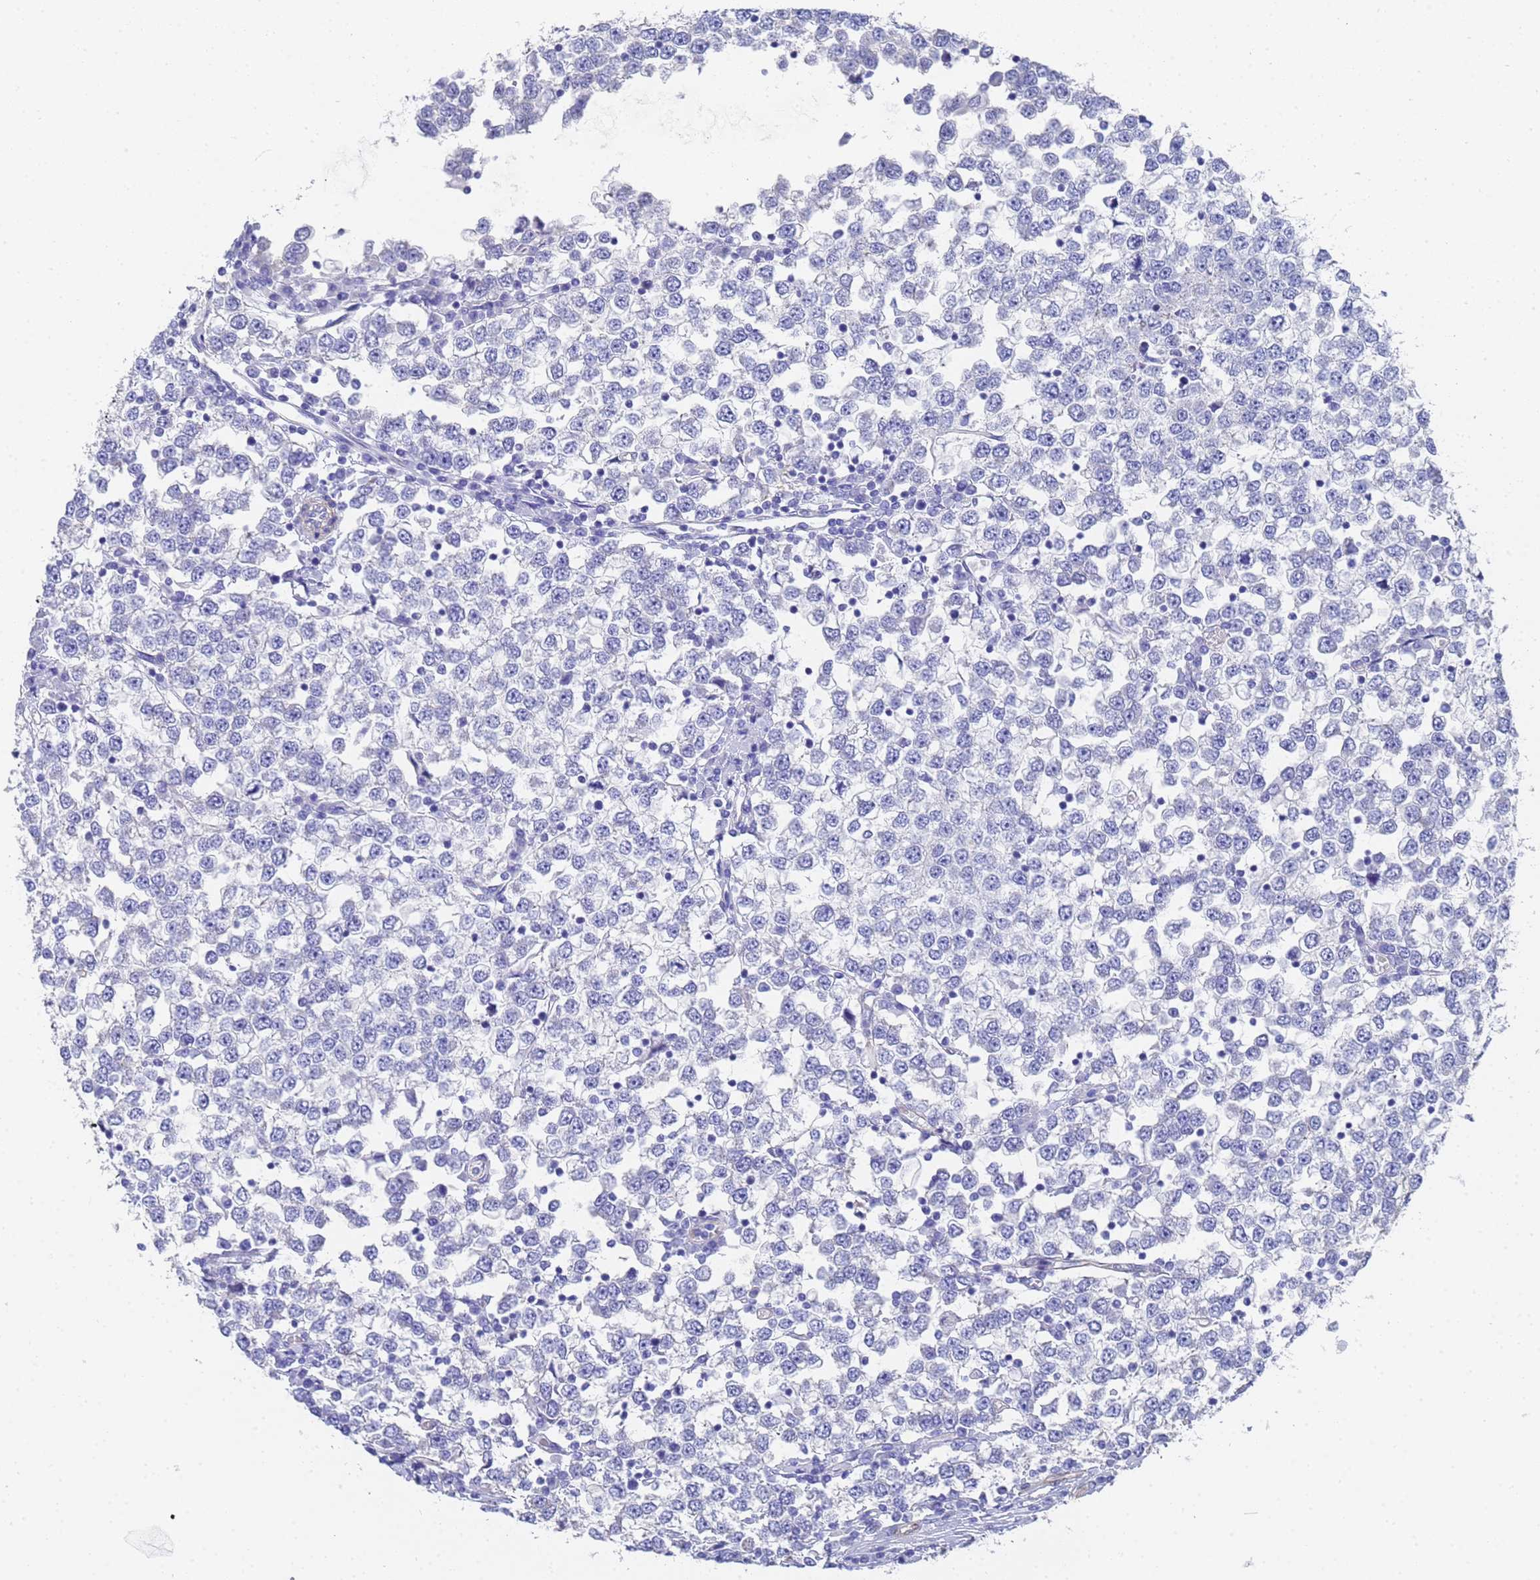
{"staining": {"intensity": "negative", "quantity": "none", "location": "none"}, "tissue": "testis cancer", "cell_type": "Tumor cells", "image_type": "cancer", "snomed": [{"axis": "morphology", "description": "Seminoma, NOS"}, {"axis": "topography", "description": "Testis"}], "caption": "DAB (3,3'-diaminobenzidine) immunohistochemical staining of testis cancer exhibits no significant expression in tumor cells.", "gene": "TUBB1", "patient": {"sex": "male", "age": 65}}